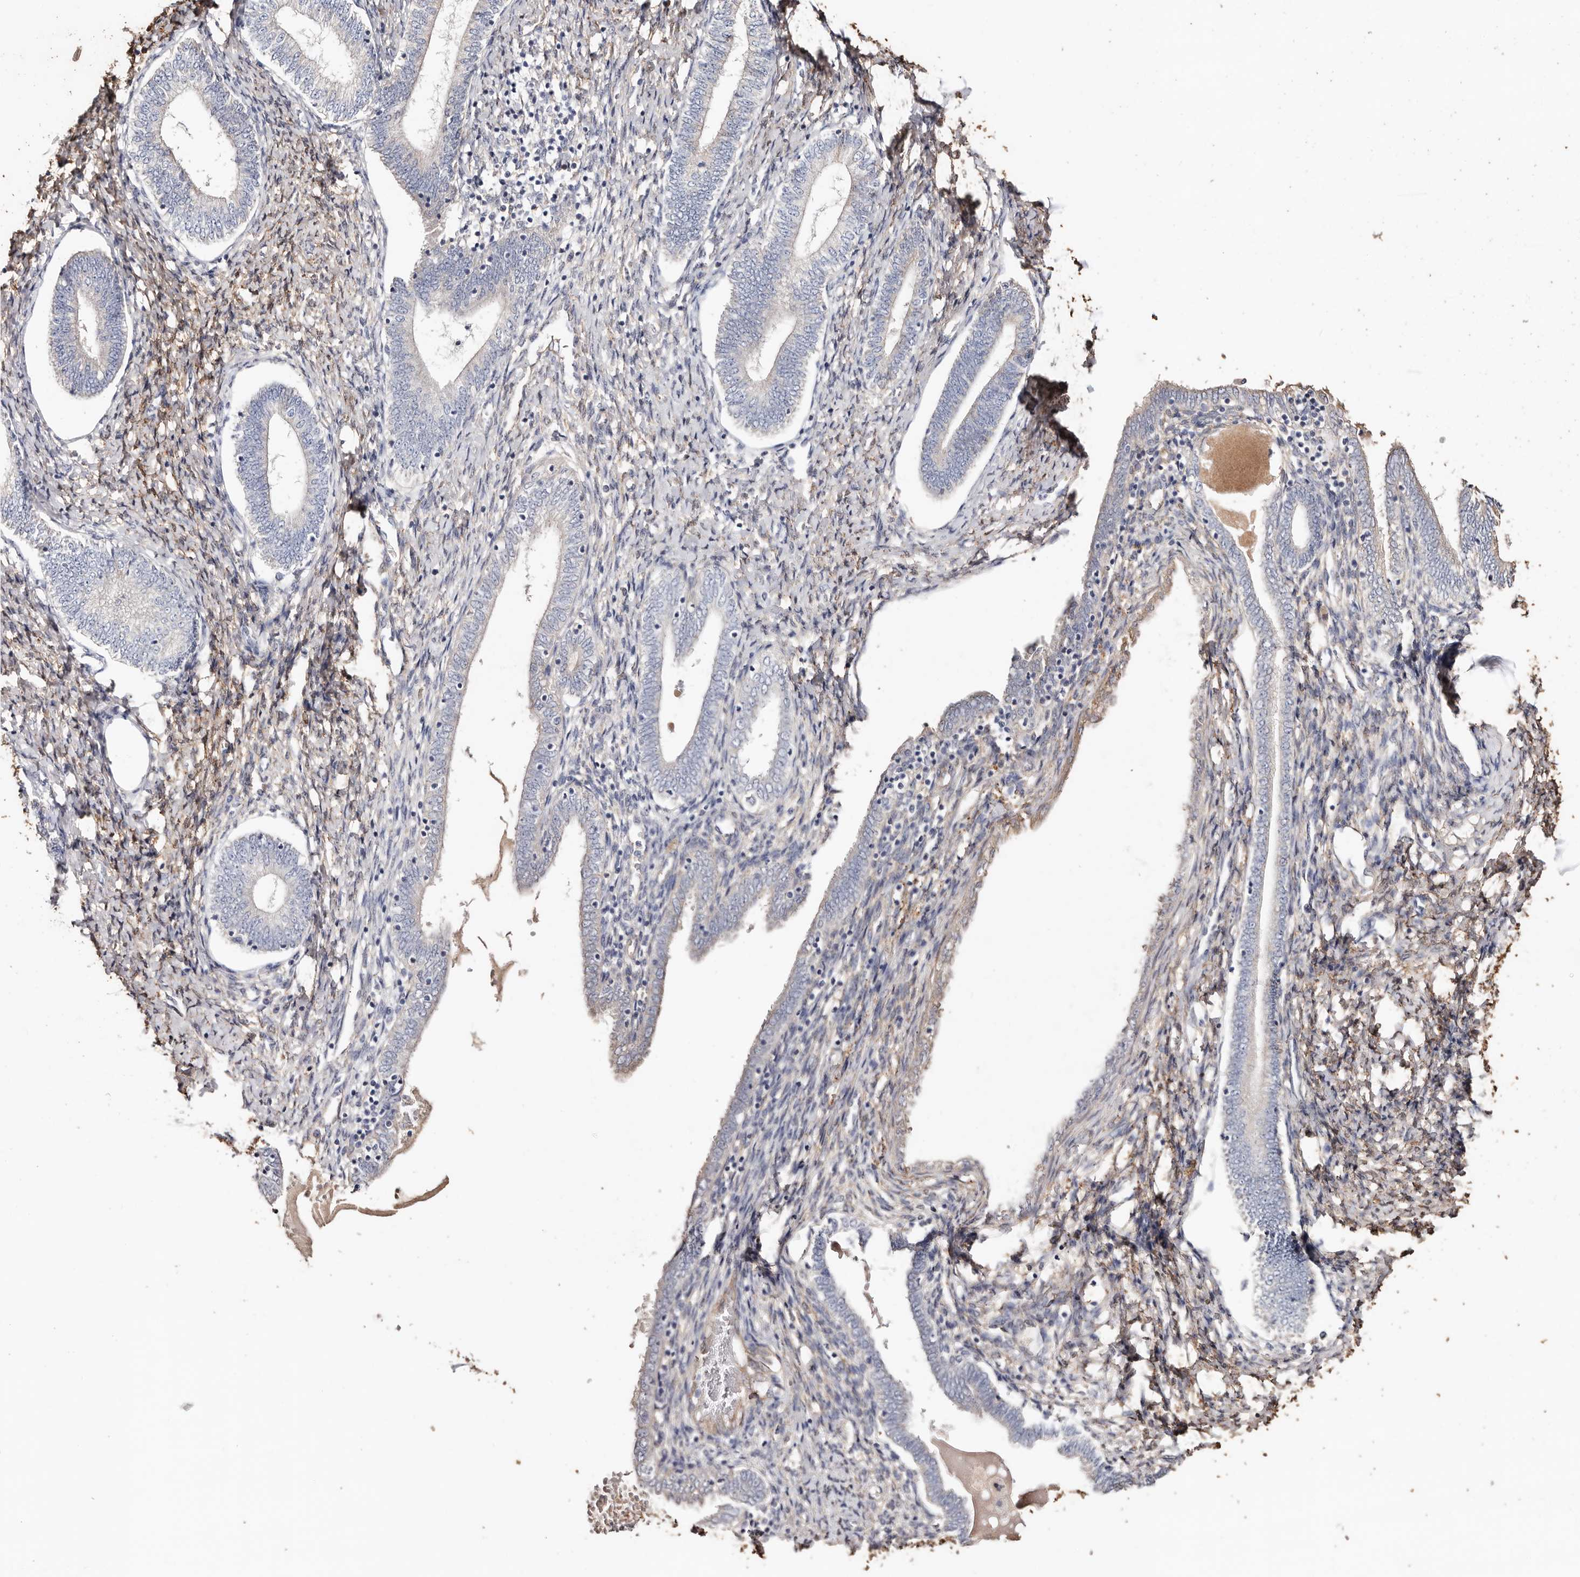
{"staining": {"intensity": "moderate", "quantity": "25%-75%", "location": "cytoplasmic/membranous"}, "tissue": "endometrium", "cell_type": "Cells in endometrial stroma", "image_type": "normal", "snomed": [{"axis": "morphology", "description": "Normal tissue, NOS"}, {"axis": "topography", "description": "Endometrium"}], "caption": "Protein staining shows moderate cytoplasmic/membranous staining in about 25%-75% of cells in endometrial stroma in unremarkable endometrium.", "gene": "TGM2", "patient": {"sex": "female", "age": 72}}